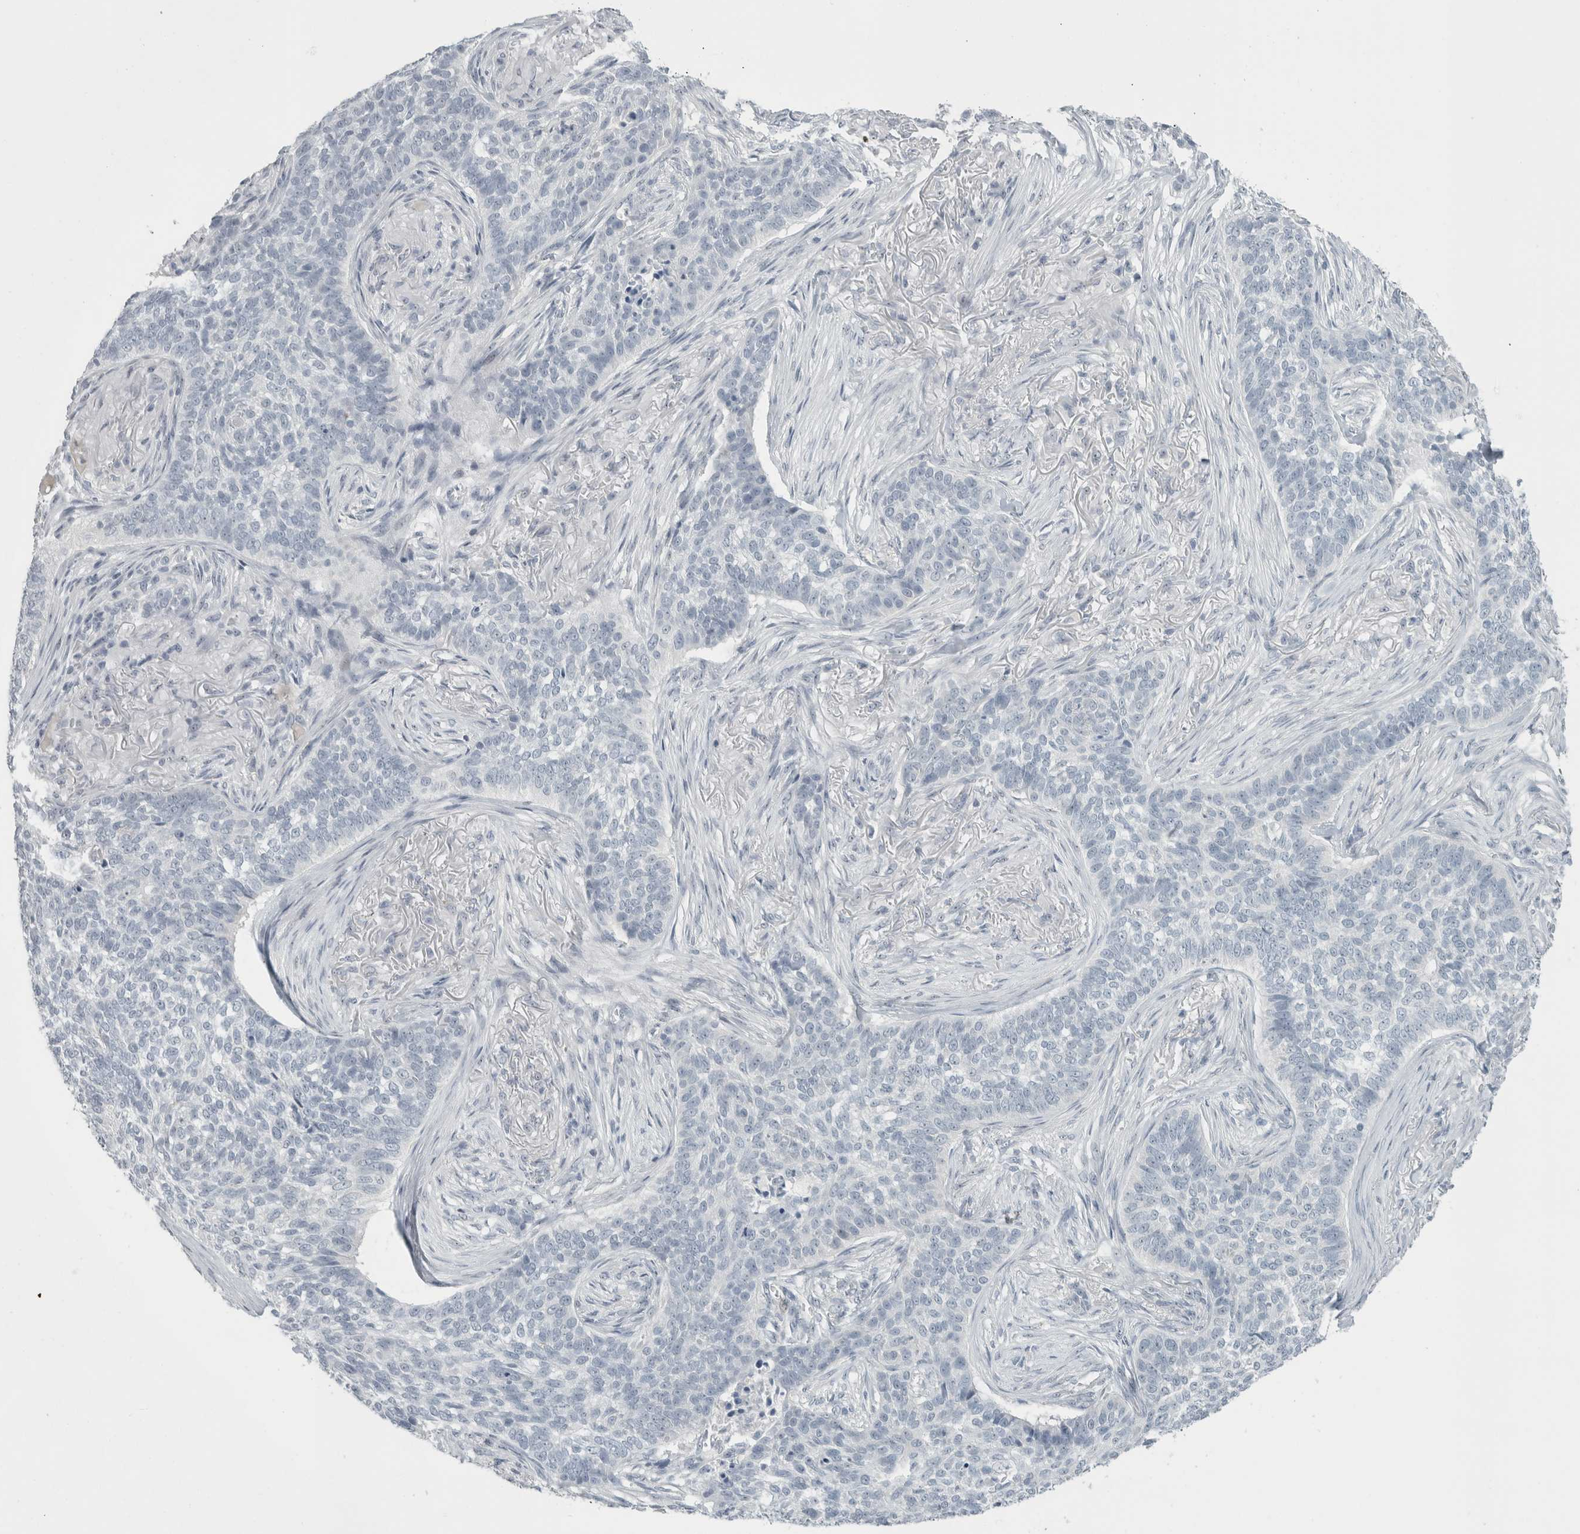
{"staining": {"intensity": "negative", "quantity": "none", "location": "none"}, "tissue": "skin cancer", "cell_type": "Tumor cells", "image_type": "cancer", "snomed": [{"axis": "morphology", "description": "Basal cell carcinoma"}, {"axis": "topography", "description": "Skin"}], "caption": "High magnification brightfield microscopy of skin cancer (basal cell carcinoma) stained with DAB (brown) and counterstained with hematoxylin (blue): tumor cells show no significant expression.", "gene": "FMR1NB", "patient": {"sex": "male", "age": 85}}